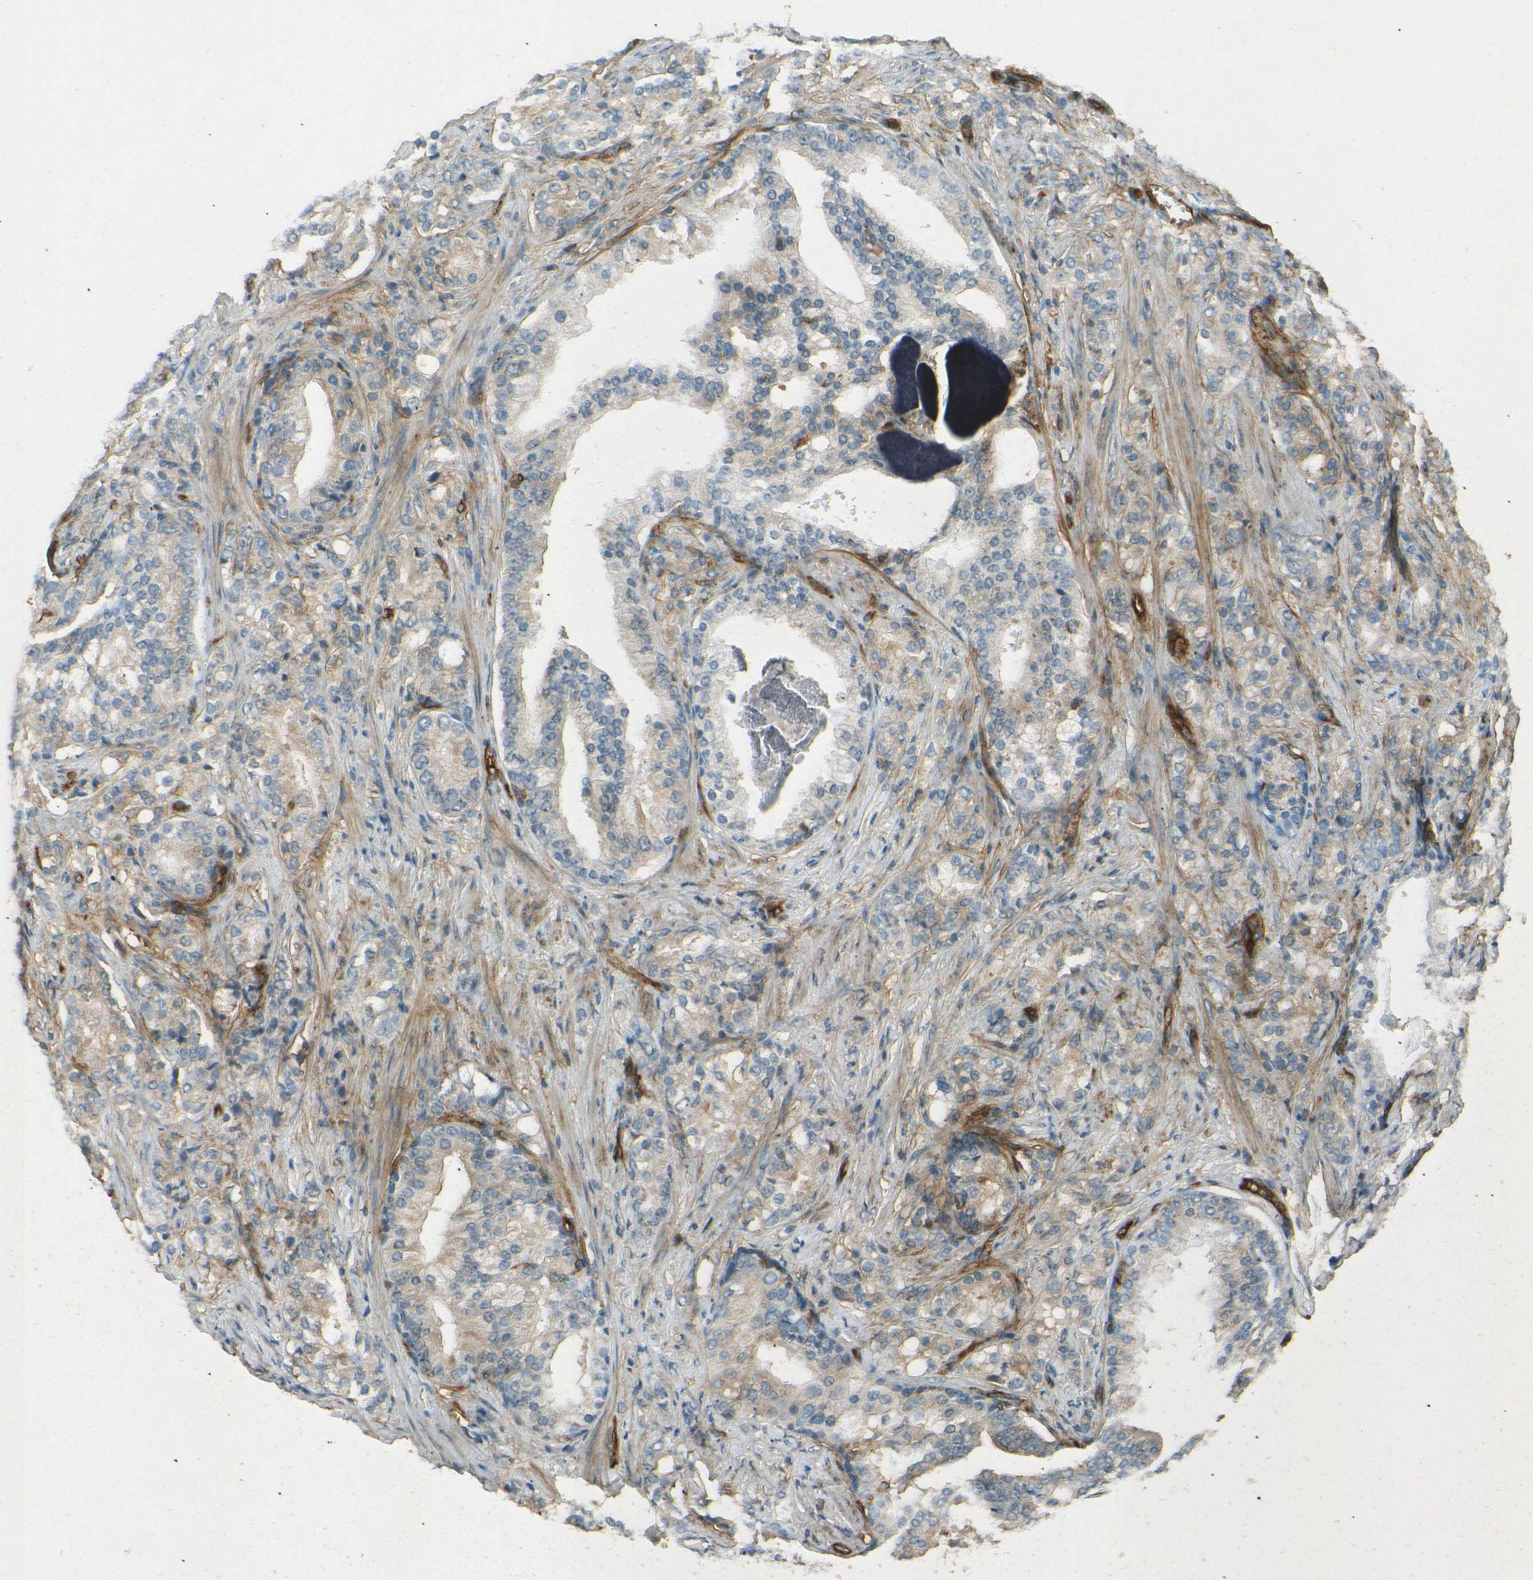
{"staining": {"intensity": "weak", "quantity": ">75%", "location": "cytoplasmic/membranous"}, "tissue": "prostate cancer", "cell_type": "Tumor cells", "image_type": "cancer", "snomed": [{"axis": "morphology", "description": "Adenocarcinoma, Low grade"}, {"axis": "topography", "description": "Prostate"}], "caption": "Human low-grade adenocarcinoma (prostate) stained with a brown dye demonstrates weak cytoplasmic/membranous positive staining in about >75% of tumor cells.", "gene": "ENTPD1", "patient": {"sex": "male", "age": 58}}